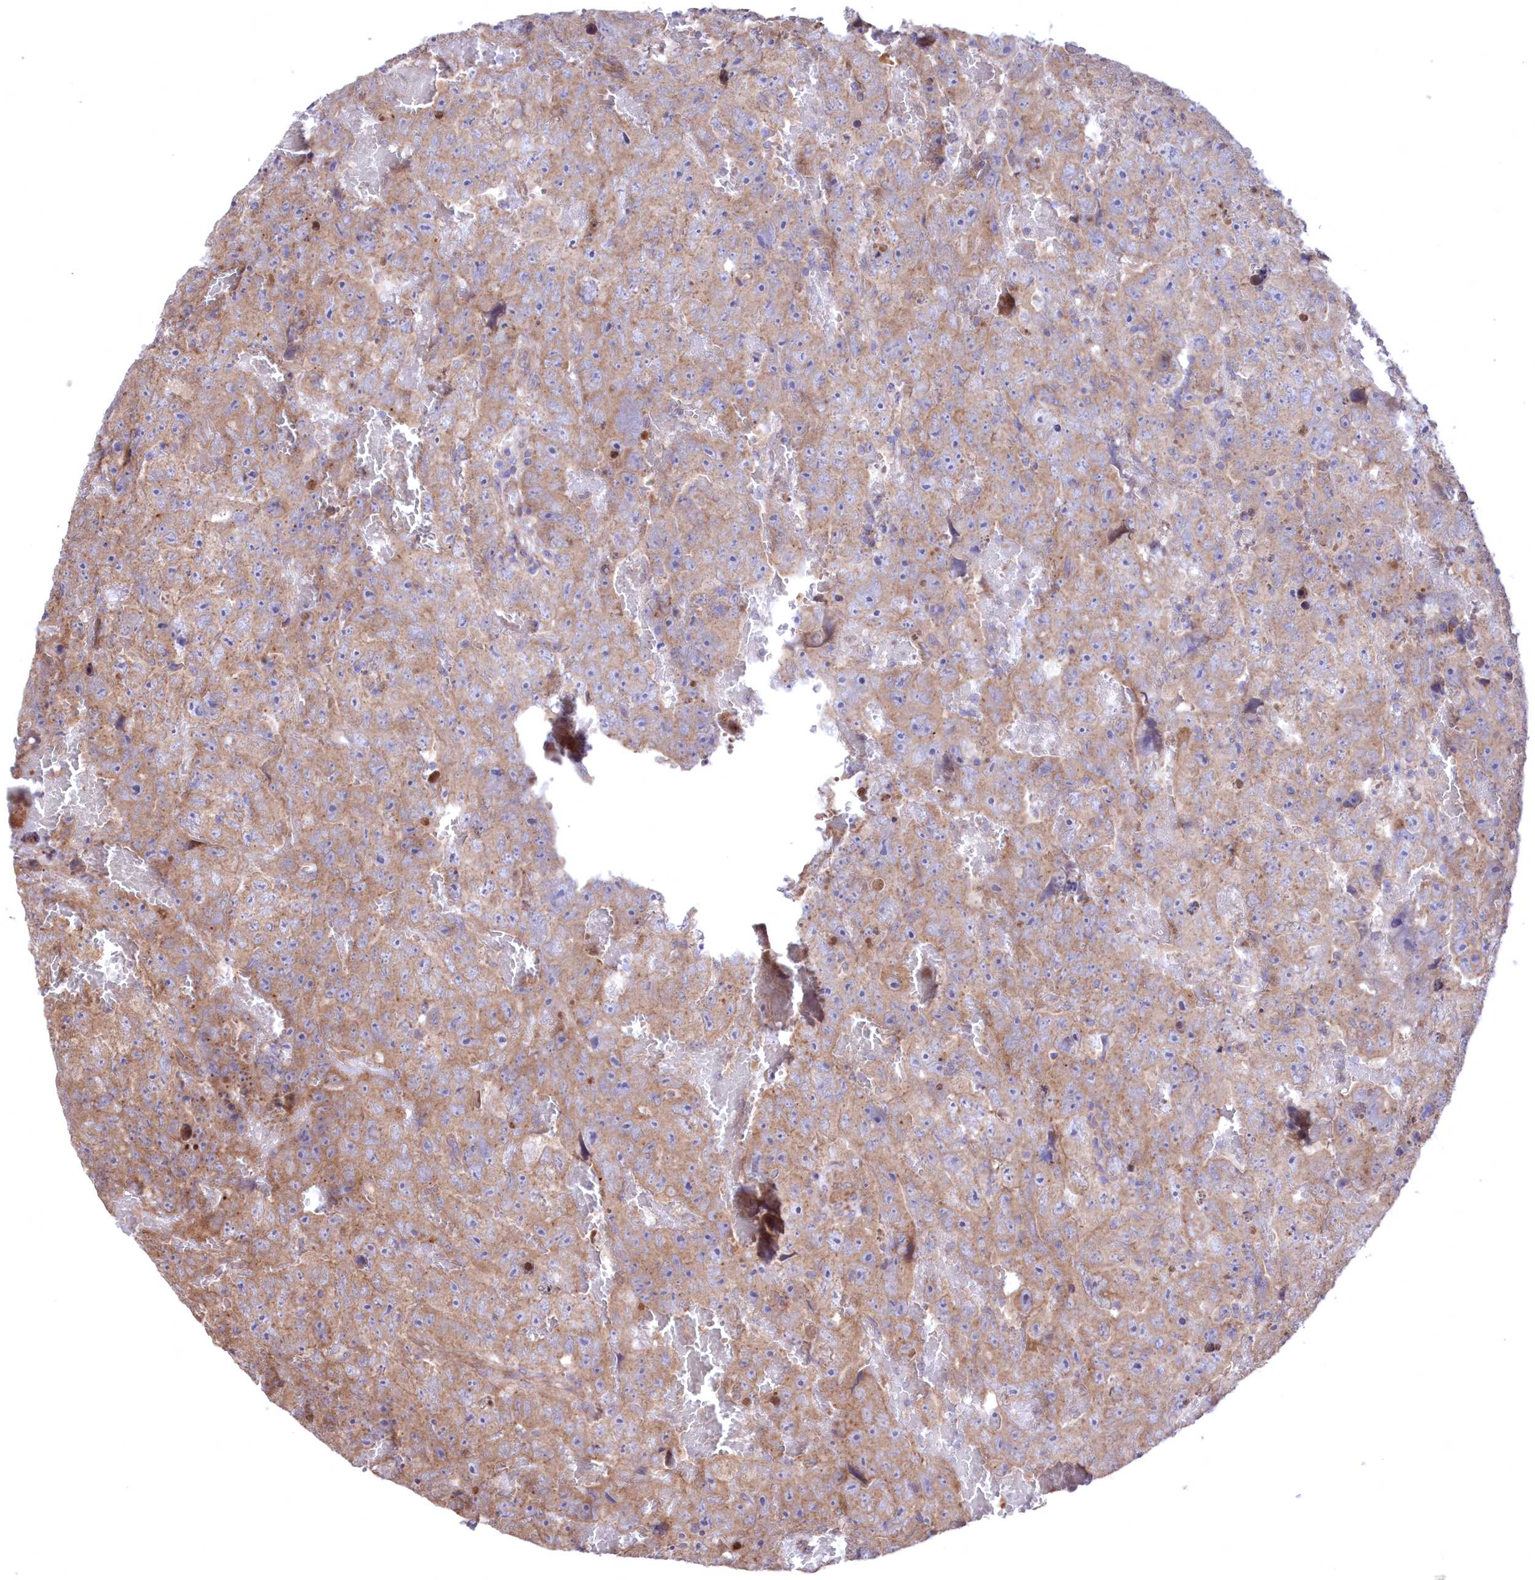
{"staining": {"intensity": "moderate", "quantity": ">75%", "location": "cytoplasmic/membranous"}, "tissue": "testis cancer", "cell_type": "Tumor cells", "image_type": "cancer", "snomed": [{"axis": "morphology", "description": "Carcinoma, Embryonal, NOS"}, {"axis": "topography", "description": "Testis"}], "caption": "A brown stain highlights moderate cytoplasmic/membranous staining of a protein in human testis cancer tumor cells.", "gene": "MTRF1L", "patient": {"sex": "male", "age": 45}}